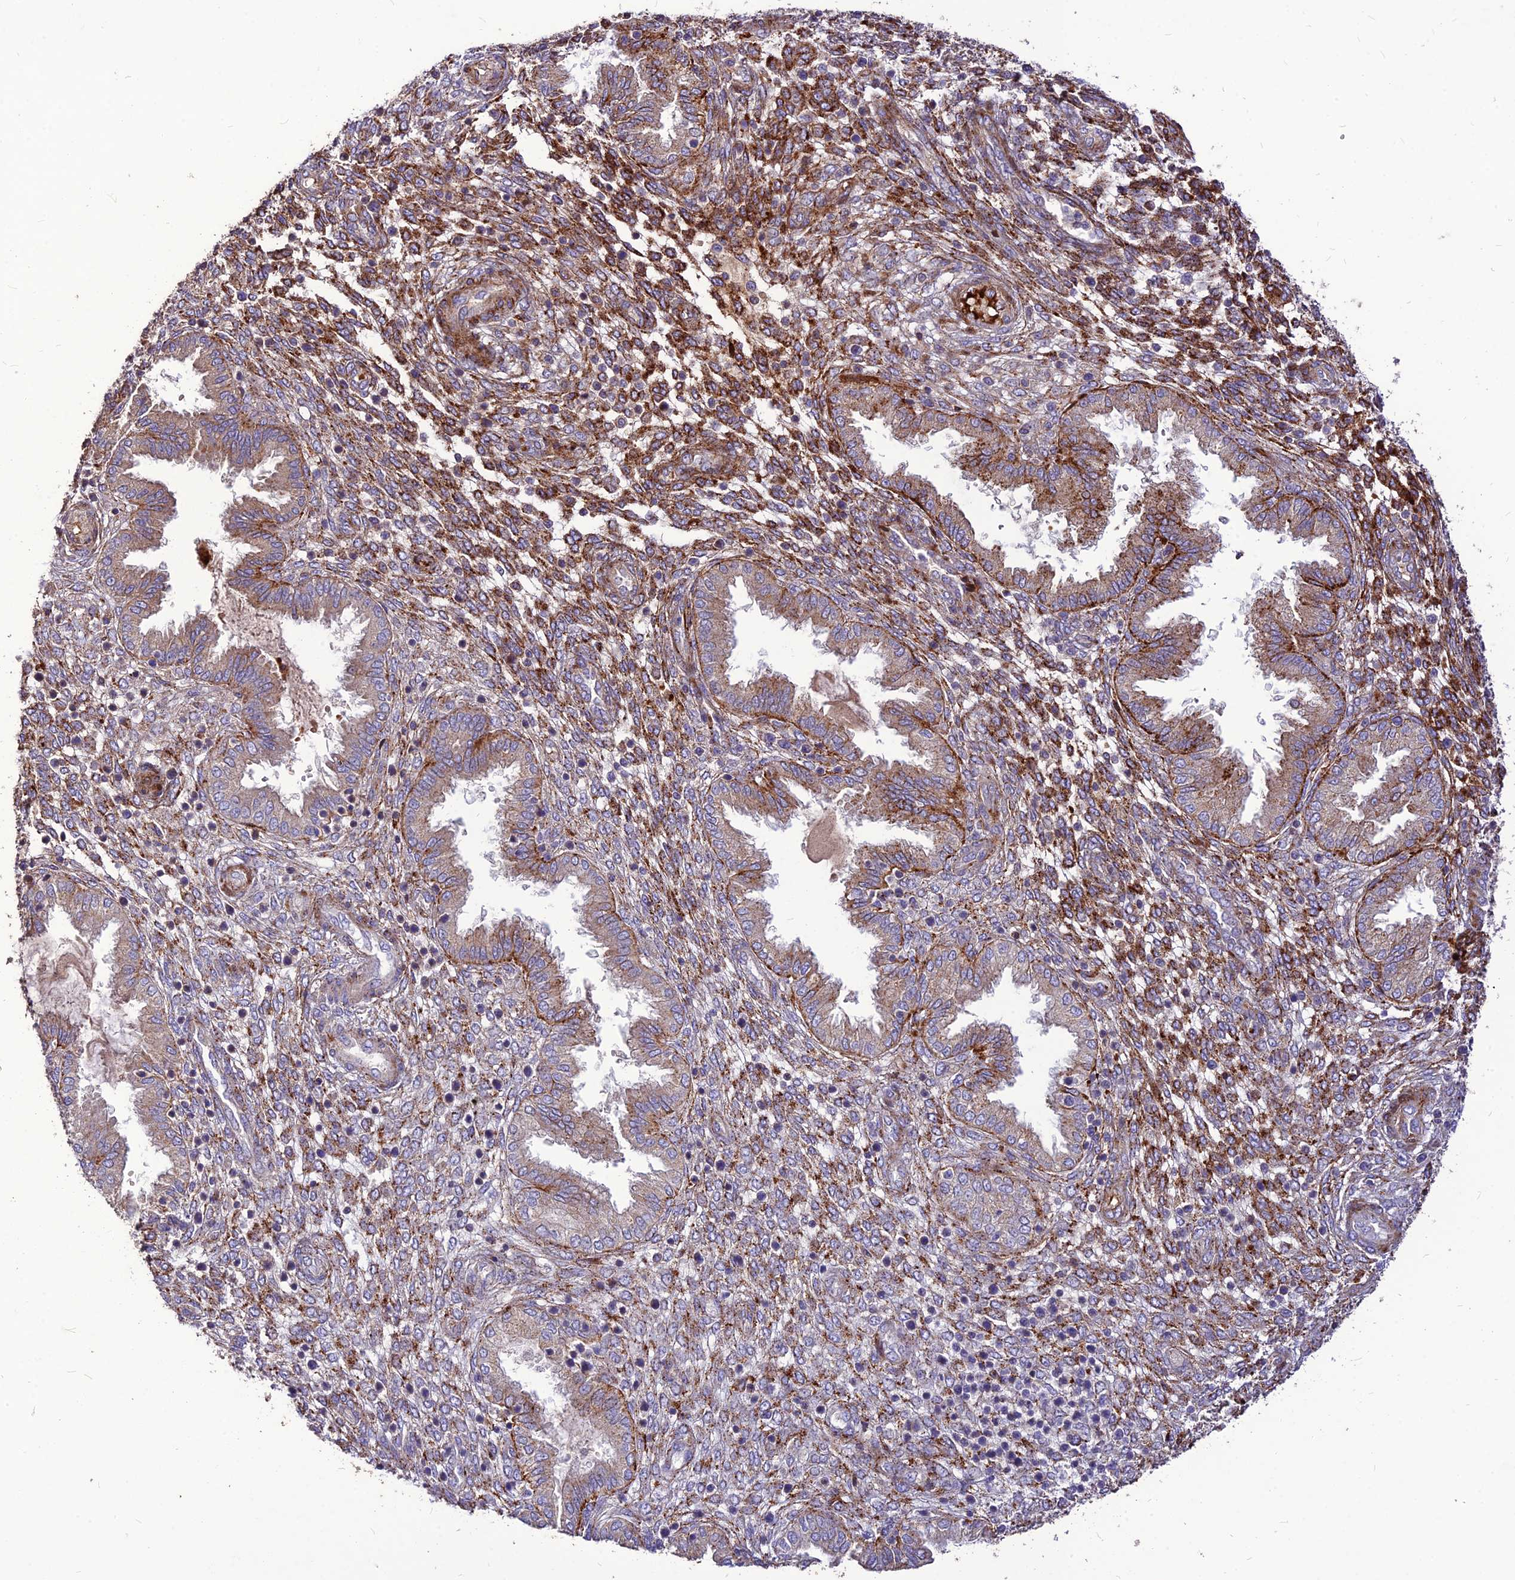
{"staining": {"intensity": "strong", "quantity": "<25%", "location": "cytoplasmic/membranous"}, "tissue": "endometrium", "cell_type": "Cells in endometrial stroma", "image_type": "normal", "snomed": [{"axis": "morphology", "description": "Normal tissue, NOS"}, {"axis": "topography", "description": "Endometrium"}], "caption": "Benign endometrium displays strong cytoplasmic/membranous expression in about <25% of cells in endometrial stroma Using DAB (brown) and hematoxylin (blue) stains, captured at high magnification using brightfield microscopy..", "gene": "RIMOC1", "patient": {"sex": "female", "age": 33}}